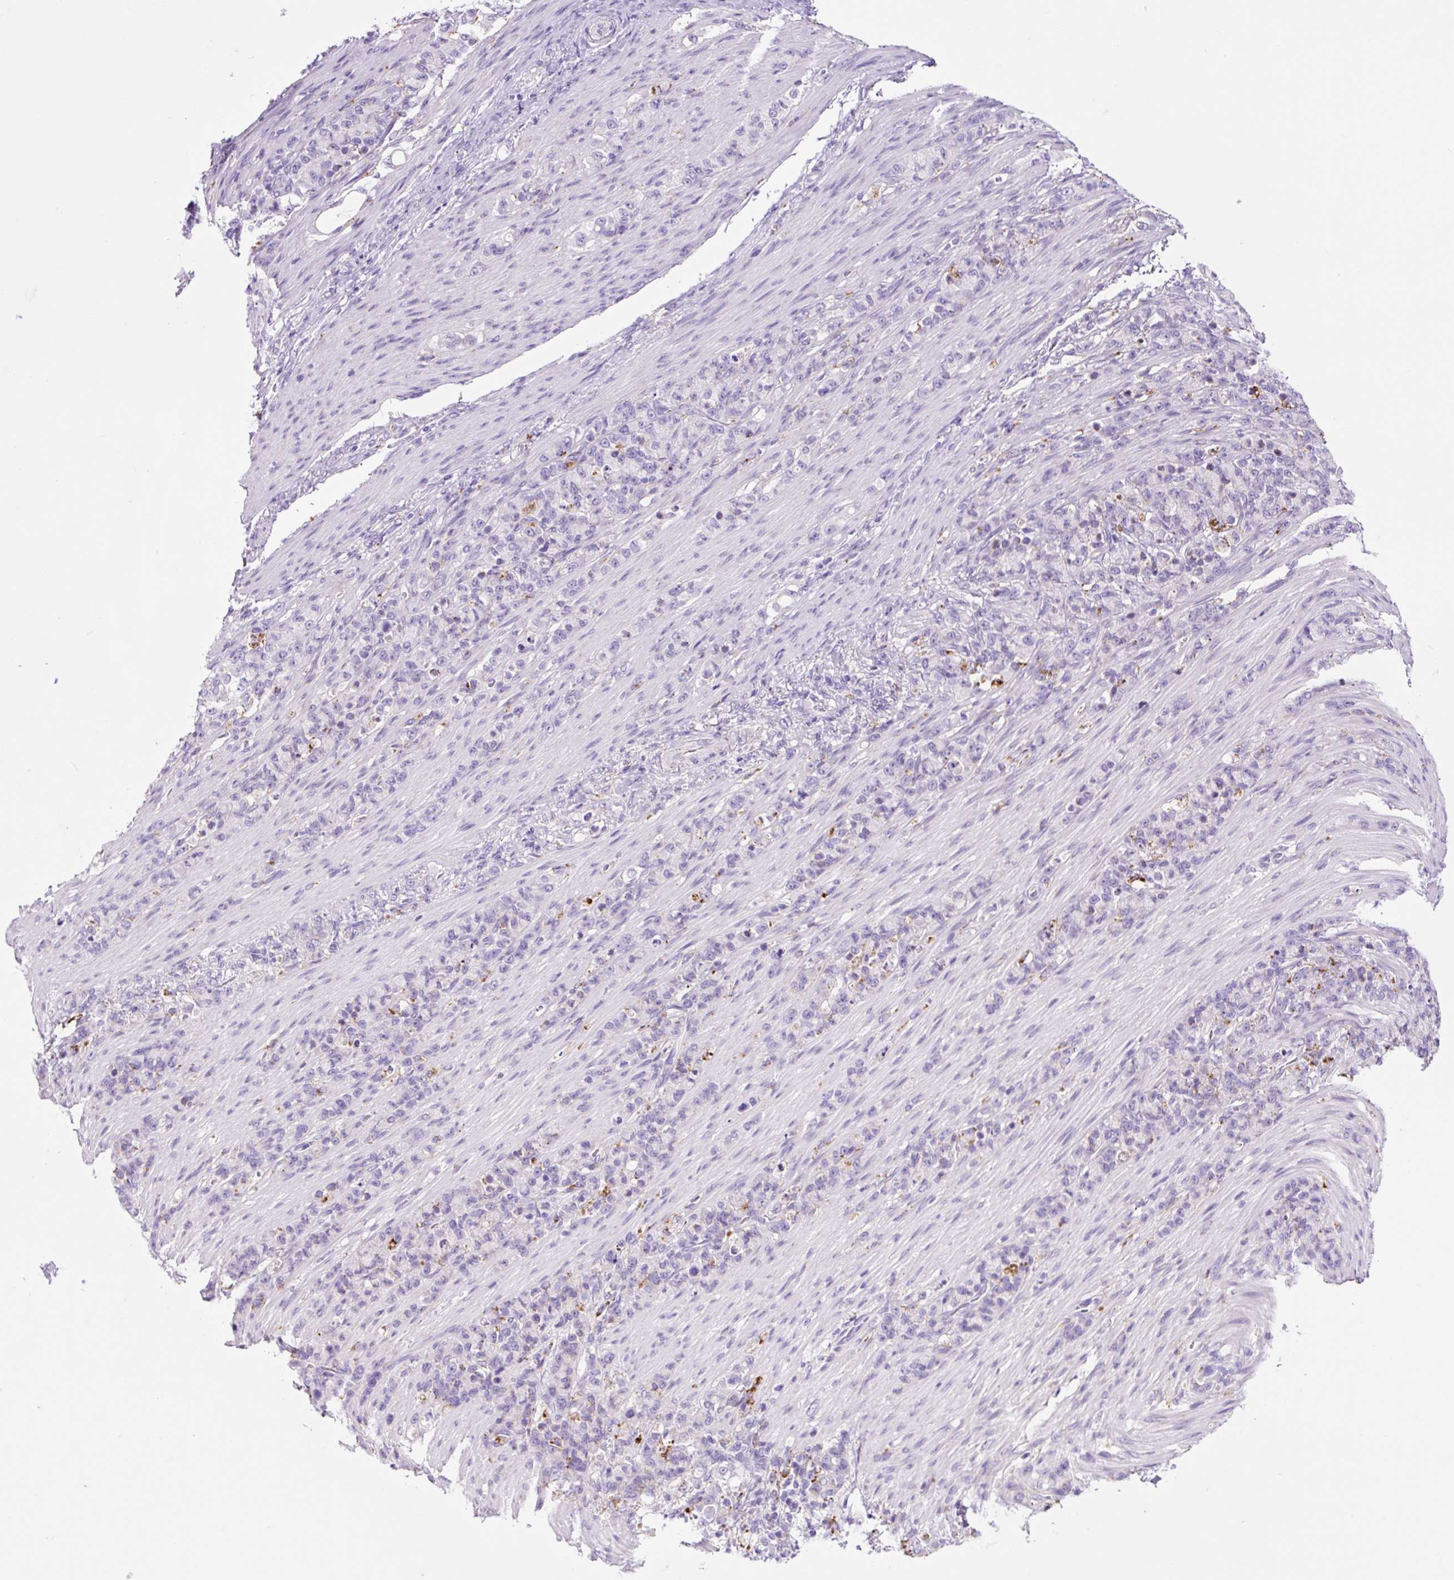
{"staining": {"intensity": "negative", "quantity": "none", "location": "none"}, "tissue": "stomach cancer", "cell_type": "Tumor cells", "image_type": "cancer", "snomed": [{"axis": "morphology", "description": "Adenocarcinoma, NOS"}, {"axis": "topography", "description": "Stomach"}], "caption": "A histopathology image of human stomach cancer is negative for staining in tumor cells. The staining is performed using DAB (3,3'-diaminobenzidine) brown chromogen with nuclei counter-stained in using hematoxylin.", "gene": "LCN10", "patient": {"sex": "female", "age": 79}}